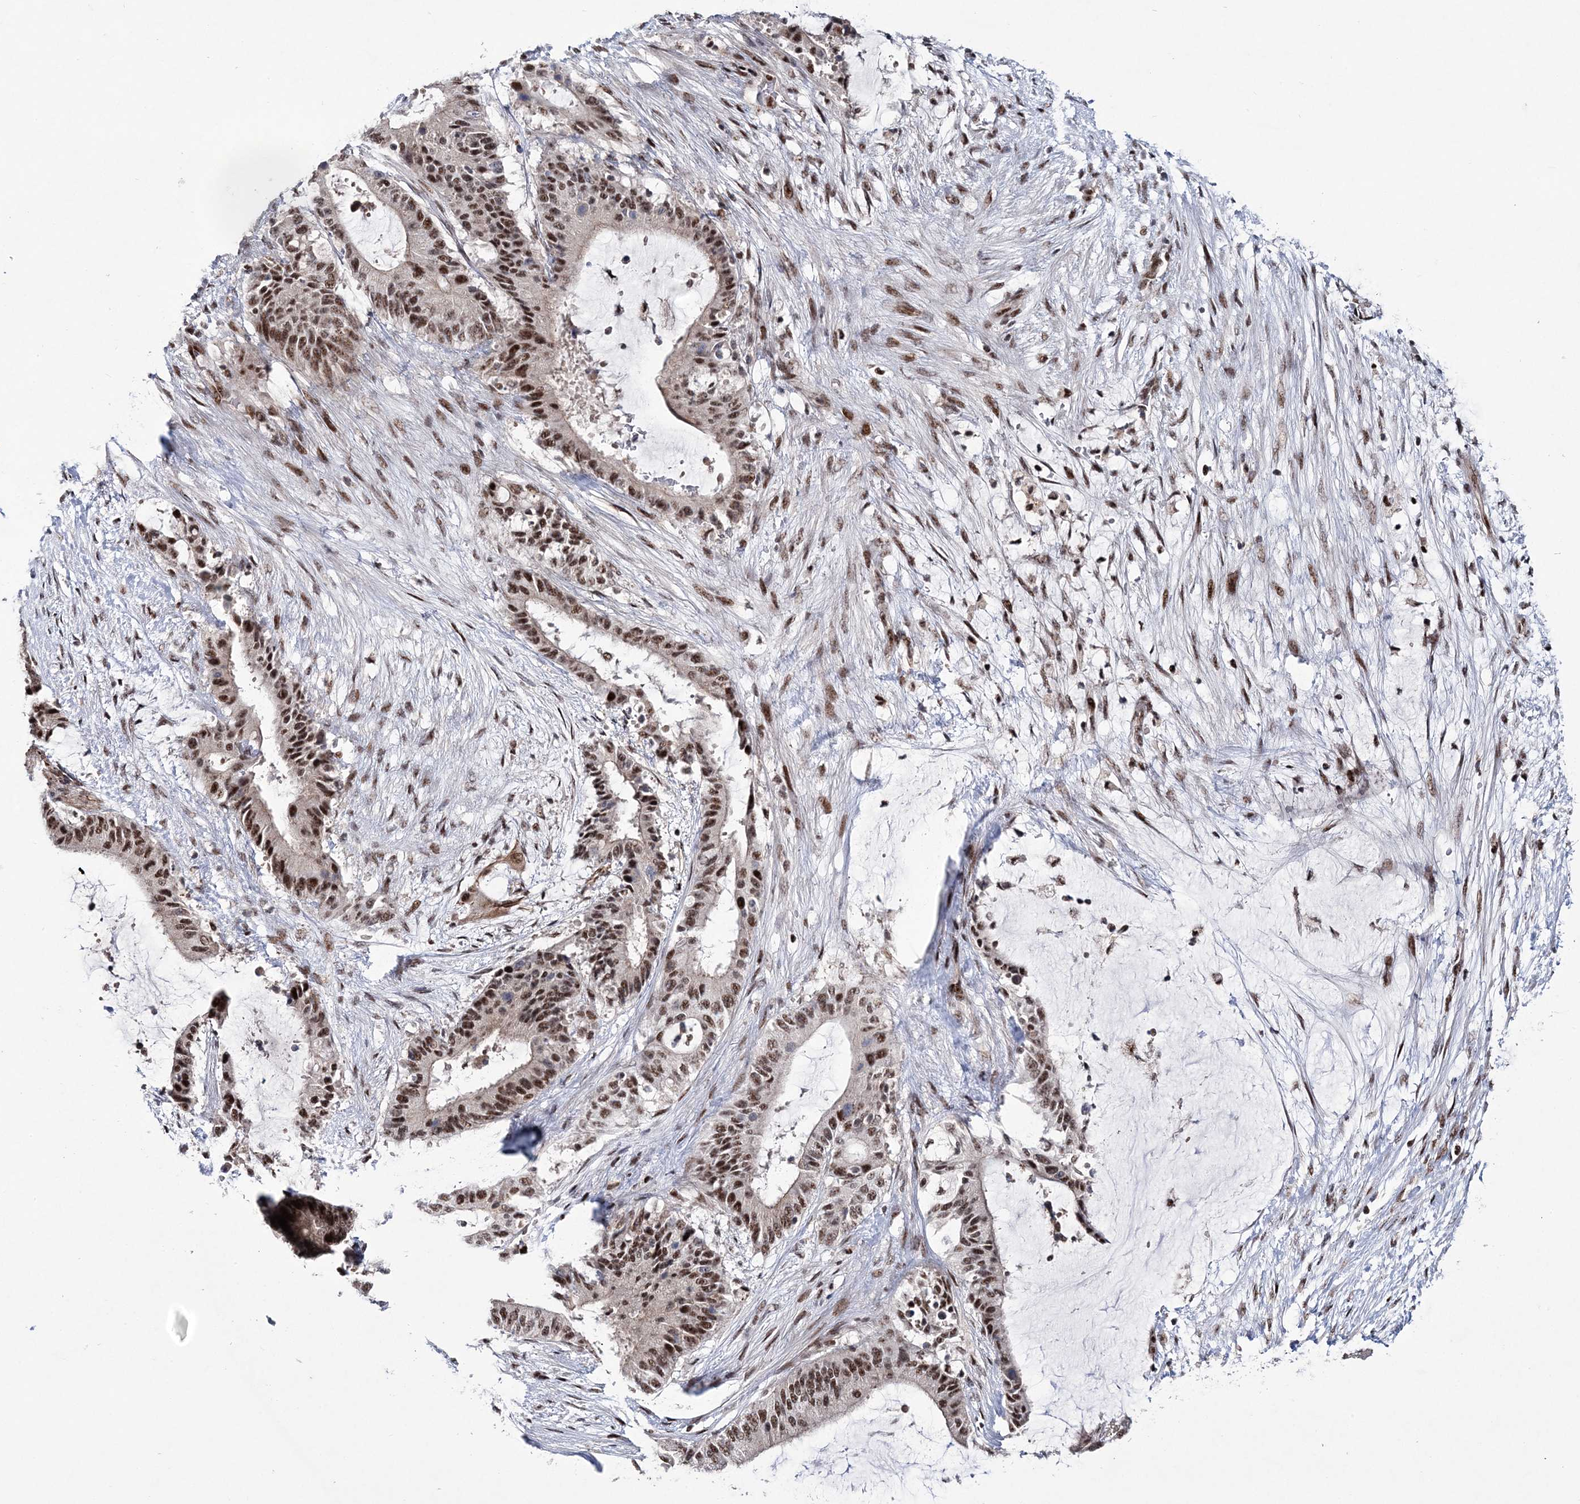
{"staining": {"intensity": "strong", "quantity": ">75%", "location": "nuclear"}, "tissue": "liver cancer", "cell_type": "Tumor cells", "image_type": "cancer", "snomed": [{"axis": "morphology", "description": "Normal tissue, NOS"}, {"axis": "morphology", "description": "Cholangiocarcinoma"}, {"axis": "topography", "description": "Liver"}, {"axis": "topography", "description": "Peripheral nerve tissue"}], "caption": "Protein expression analysis of liver cancer (cholangiocarcinoma) displays strong nuclear staining in about >75% of tumor cells. (DAB IHC, brown staining for protein, blue staining for nuclei).", "gene": "TATDN2", "patient": {"sex": "female", "age": 73}}